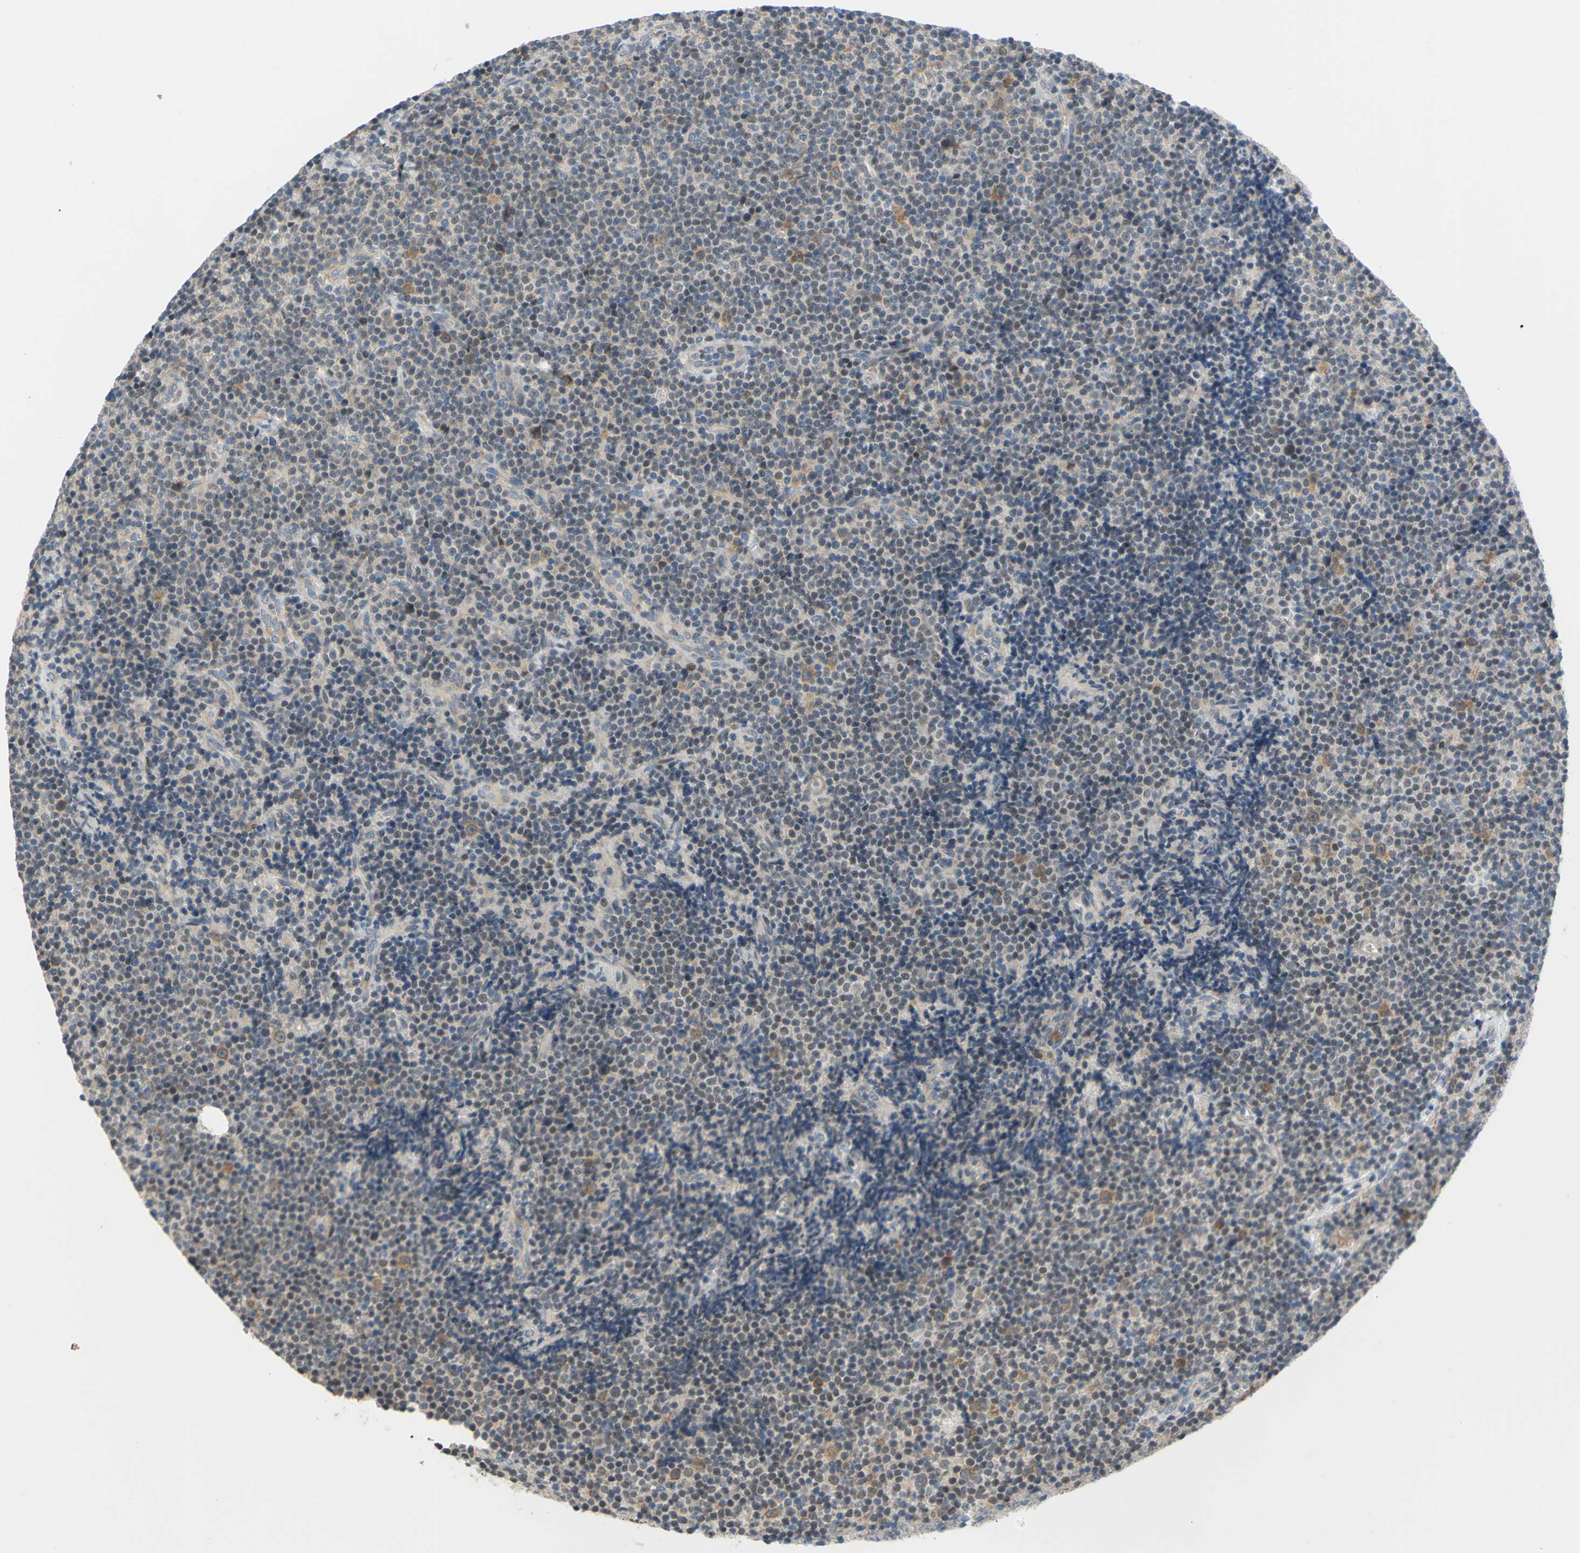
{"staining": {"intensity": "moderate", "quantity": "<25%", "location": "cytoplasmic/membranous"}, "tissue": "lymphoma", "cell_type": "Tumor cells", "image_type": "cancer", "snomed": [{"axis": "morphology", "description": "Malignant lymphoma, non-Hodgkin's type, Low grade"}, {"axis": "topography", "description": "Lymph node"}], "caption": "Immunohistochemistry (IHC) of lymphoma shows low levels of moderate cytoplasmic/membranous positivity in approximately <25% of tumor cells. The protein is stained brown, and the nuclei are stained in blue (DAB IHC with brightfield microscopy, high magnification).", "gene": "CCNB2", "patient": {"sex": "female", "age": 67}}